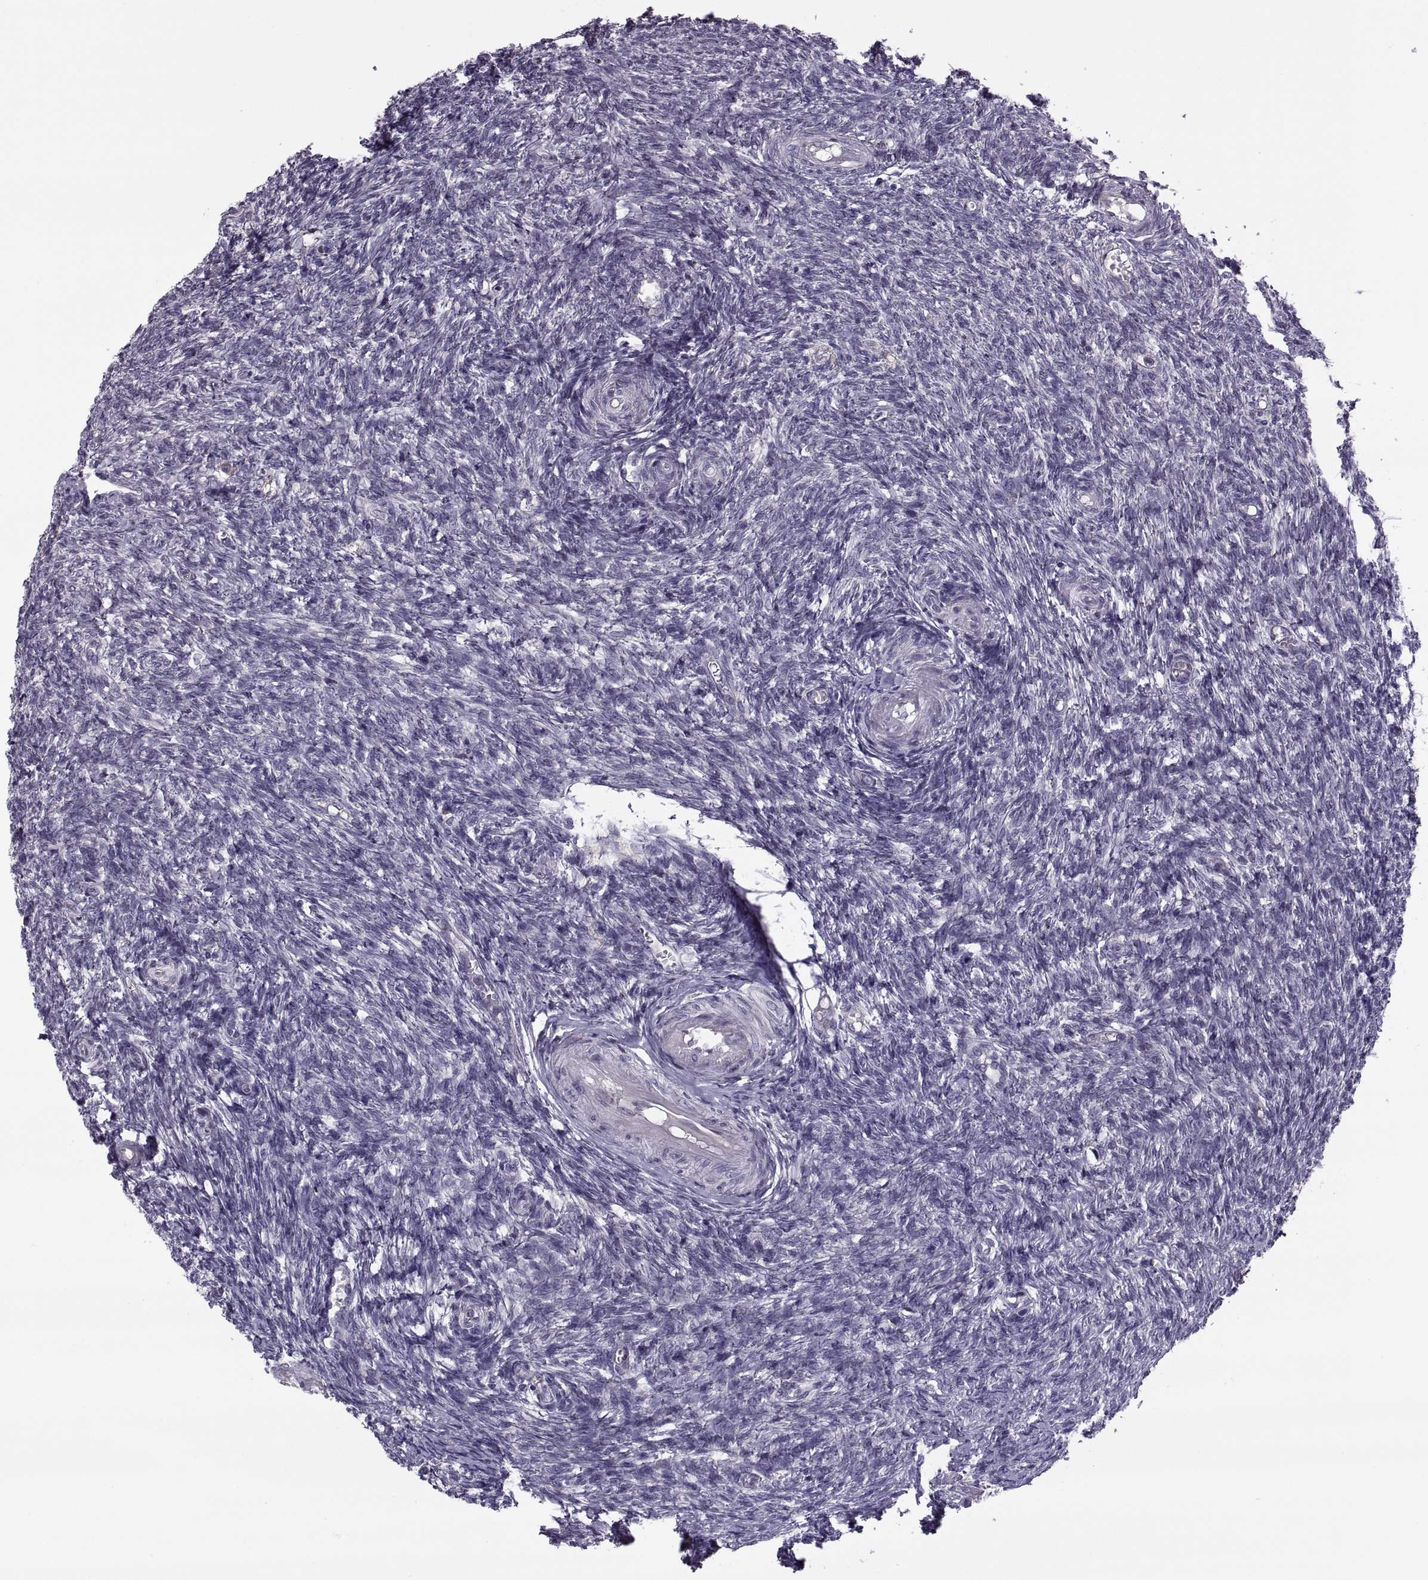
{"staining": {"intensity": "moderate", "quantity": "<25%", "location": "cytoplasmic/membranous"}, "tissue": "ovary", "cell_type": "Follicle cells", "image_type": "normal", "snomed": [{"axis": "morphology", "description": "Normal tissue, NOS"}, {"axis": "topography", "description": "Ovary"}], "caption": "Approximately <25% of follicle cells in normal human ovary exhibit moderate cytoplasmic/membranous protein staining as visualized by brown immunohistochemical staining.", "gene": "LETM2", "patient": {"sex": "female", "age": 43}}